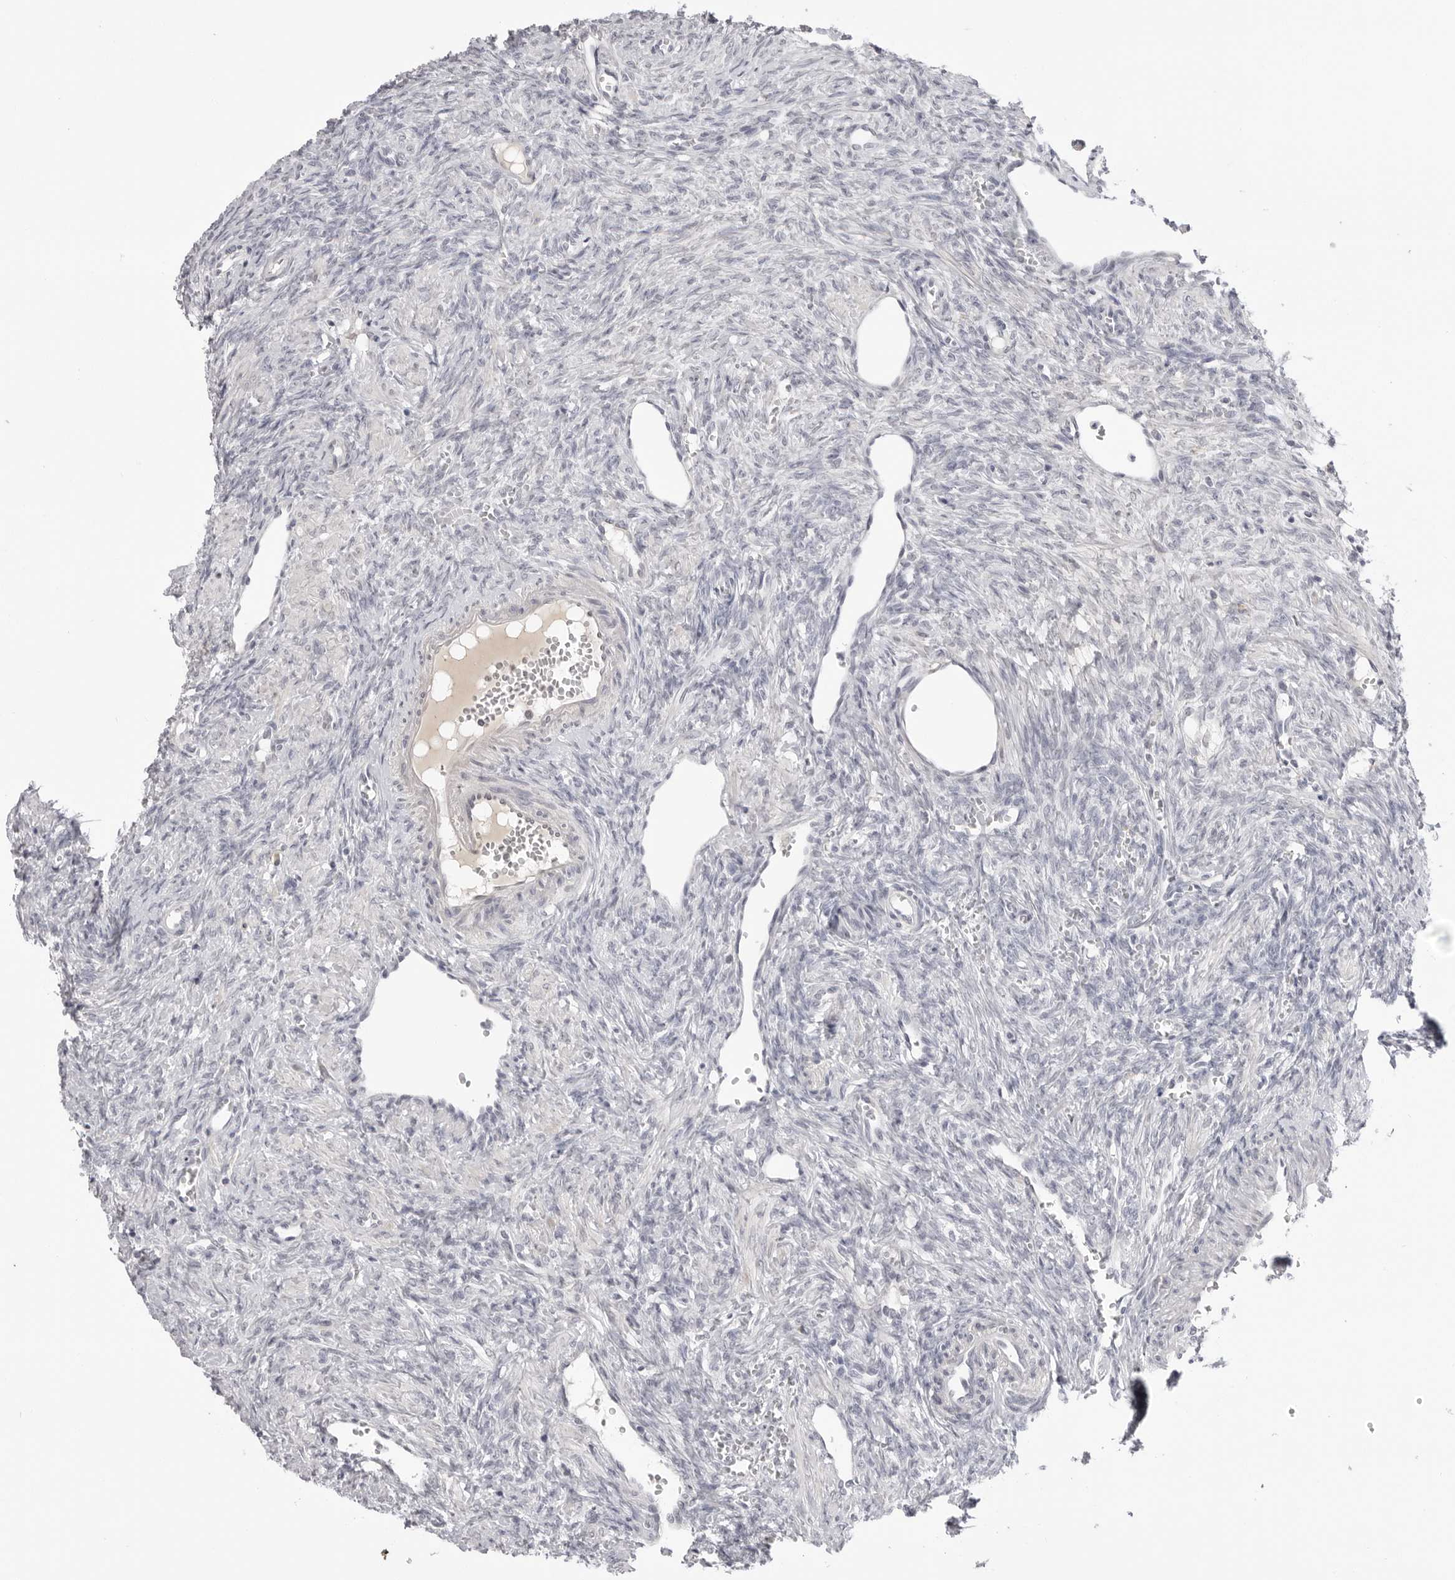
{"staining": {"intensity": "negative", "quantity": "none", "location": "none"}, "tissue": "ovary", "cell_type": "Follicle cells", "image_type": "normal", "snomed": [{"axis": "morphology", "description": "Normal tissue, NOS"}, {"axis": "topography", "description": "Ovary"}], "caption": "The micrograph demonstrates no staining of follicle cells in unremarkable ovary. The staining is performed using DAB (3,3'-diaminobenzidine) brown chromogen with nuclei counter-stained in using hematoxylin.", "gene": "ACP6", "patient": {"sex": "female", "age": 41}}